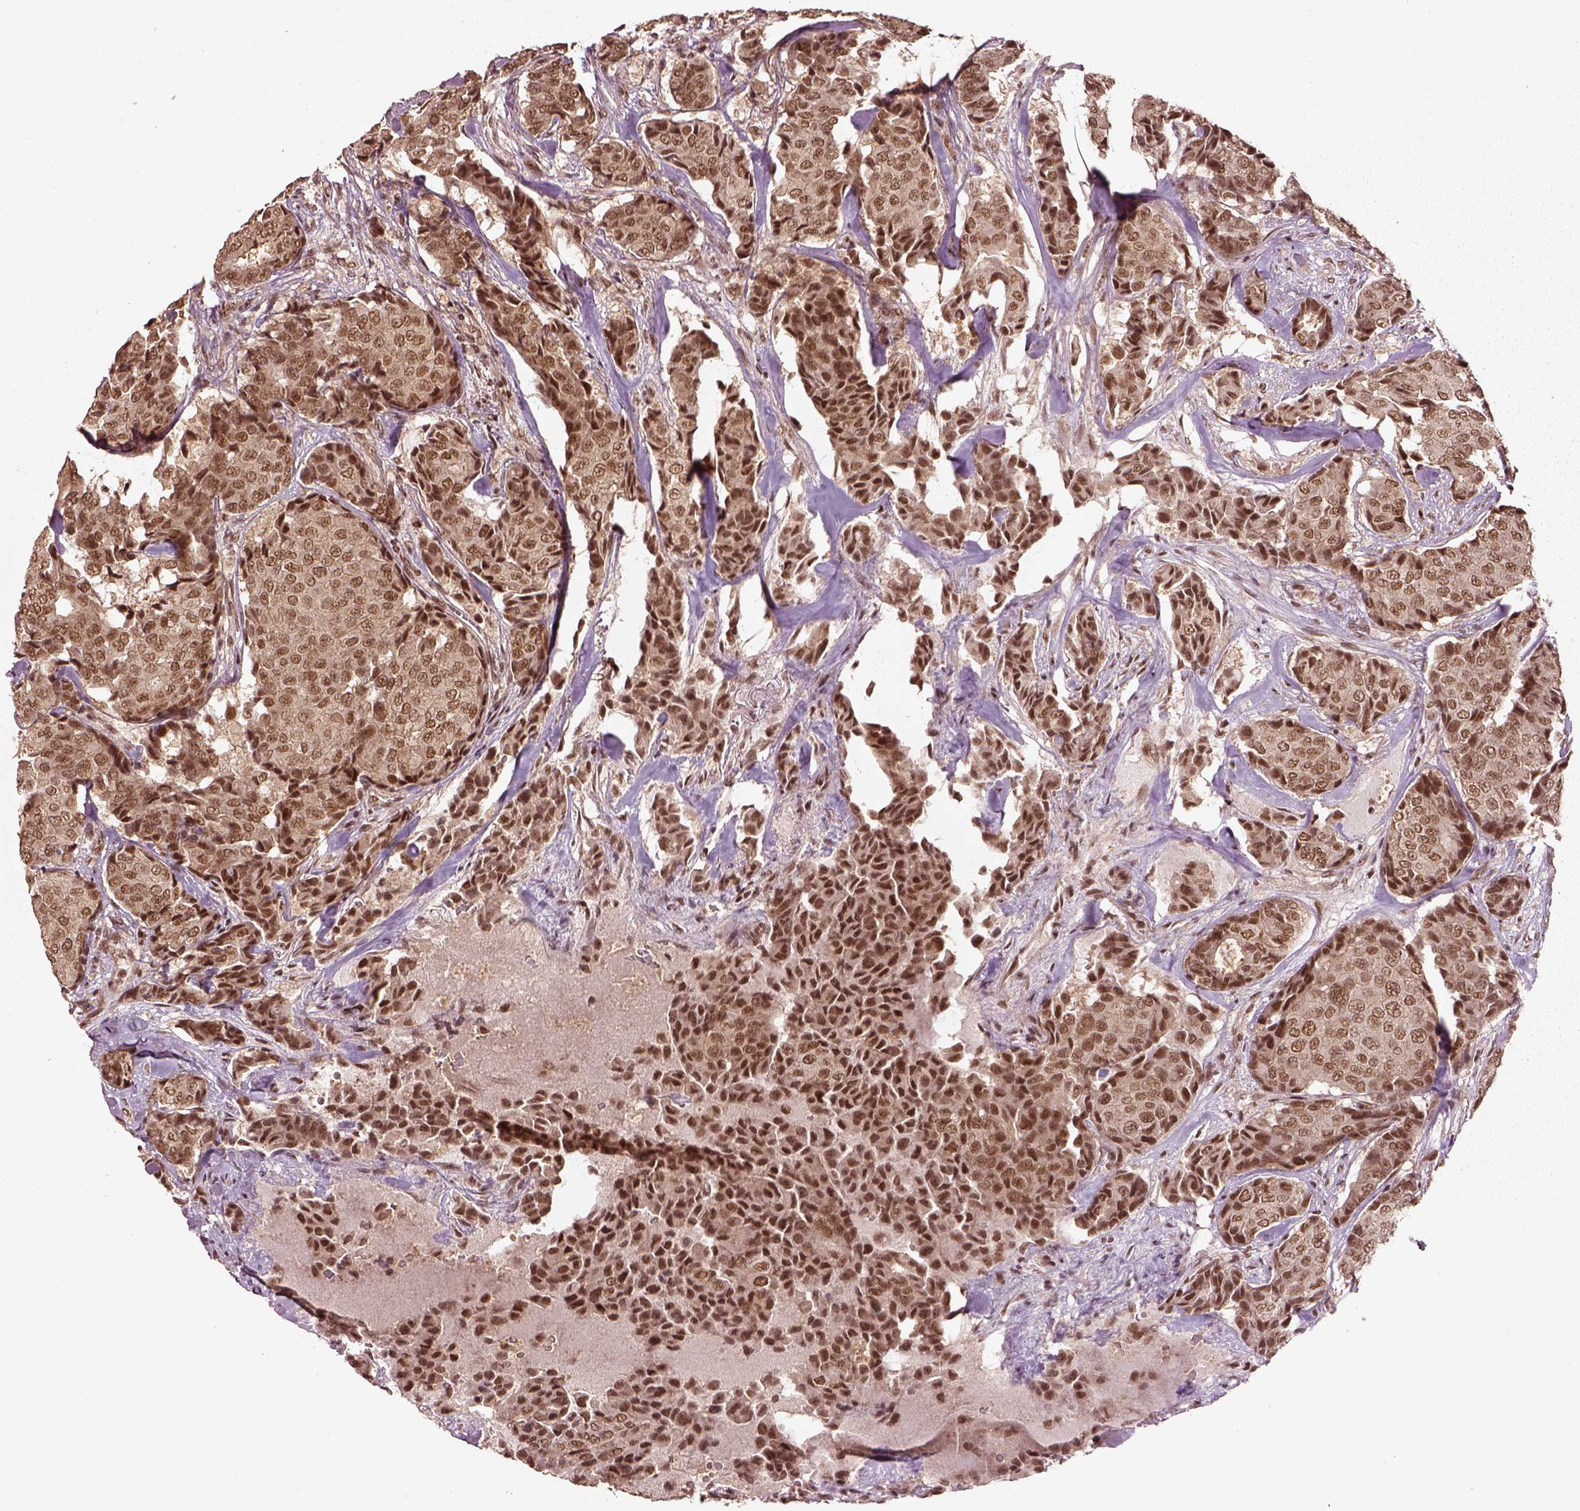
{"staining": {"intensity": "moderate", "quantity": ">75%", "location": "nuclear"}, "tissue": "breast cancer", "cell_type": "Tumor cells", "image_type": "cancer", "snomed": [{"axis": "morphology", "description": "Duct carcinoma"}, {"axis": "topography", "description": "Breast"}], "caption": "IHC (DAB) staining of breast invasive ductal carcinoma shows moderate nuclear protein positivity in approximately >75% of tumor cells.", "gene": "BRD9", "patient": {"sex": "female", "age": 75}}